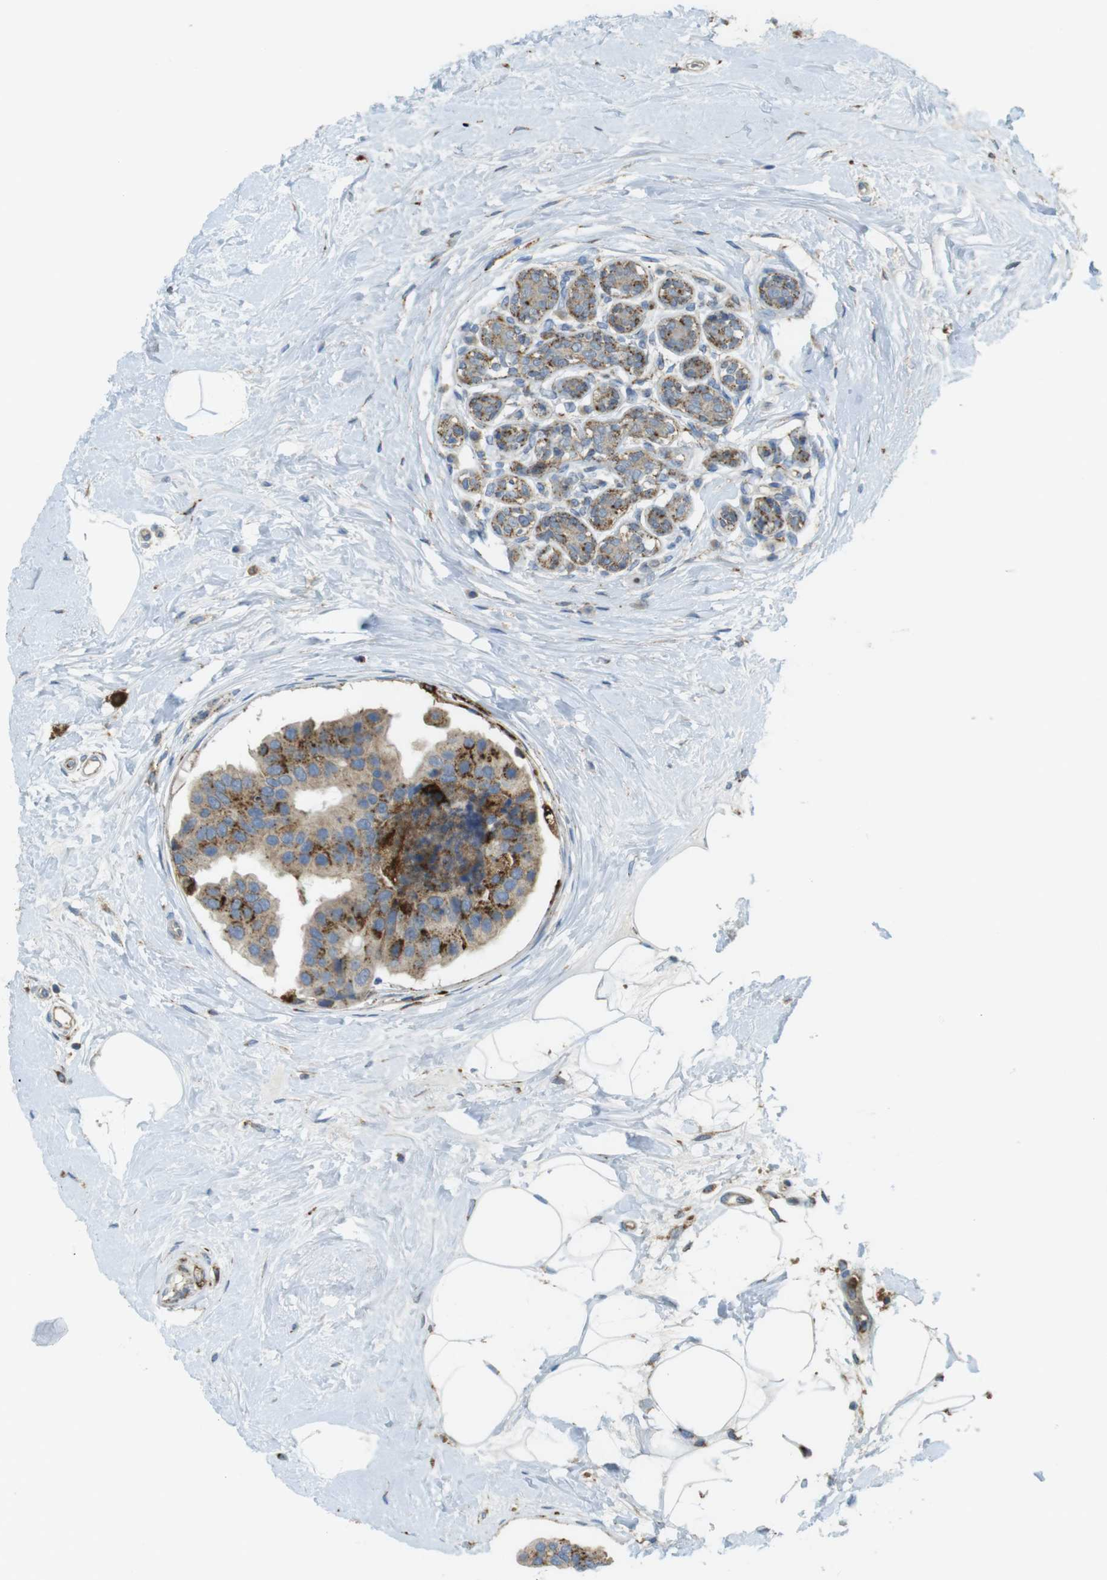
{"staining": {"intensity": "moderate", "quantity": ">75%", "location": "cytoplasmic/membranous"}, "tissue": "breast cancer", "cell_type": "Tumor cells", "image_type": "cancer", "snomed": [{"axis": "morphology", "description": "Normal tissue, NOS"}, {"axis": "morphology", "description": "Duct carcinoma"}, {"axis": "topography", "description": "Breast"}], "caption": "A brown stain highlights moderate cytoplasmic/membranous expression of a protein in human breast cancer tumor cells.", "gene": "LAMP1", "patient": {"sex": "female", "age": 39}}